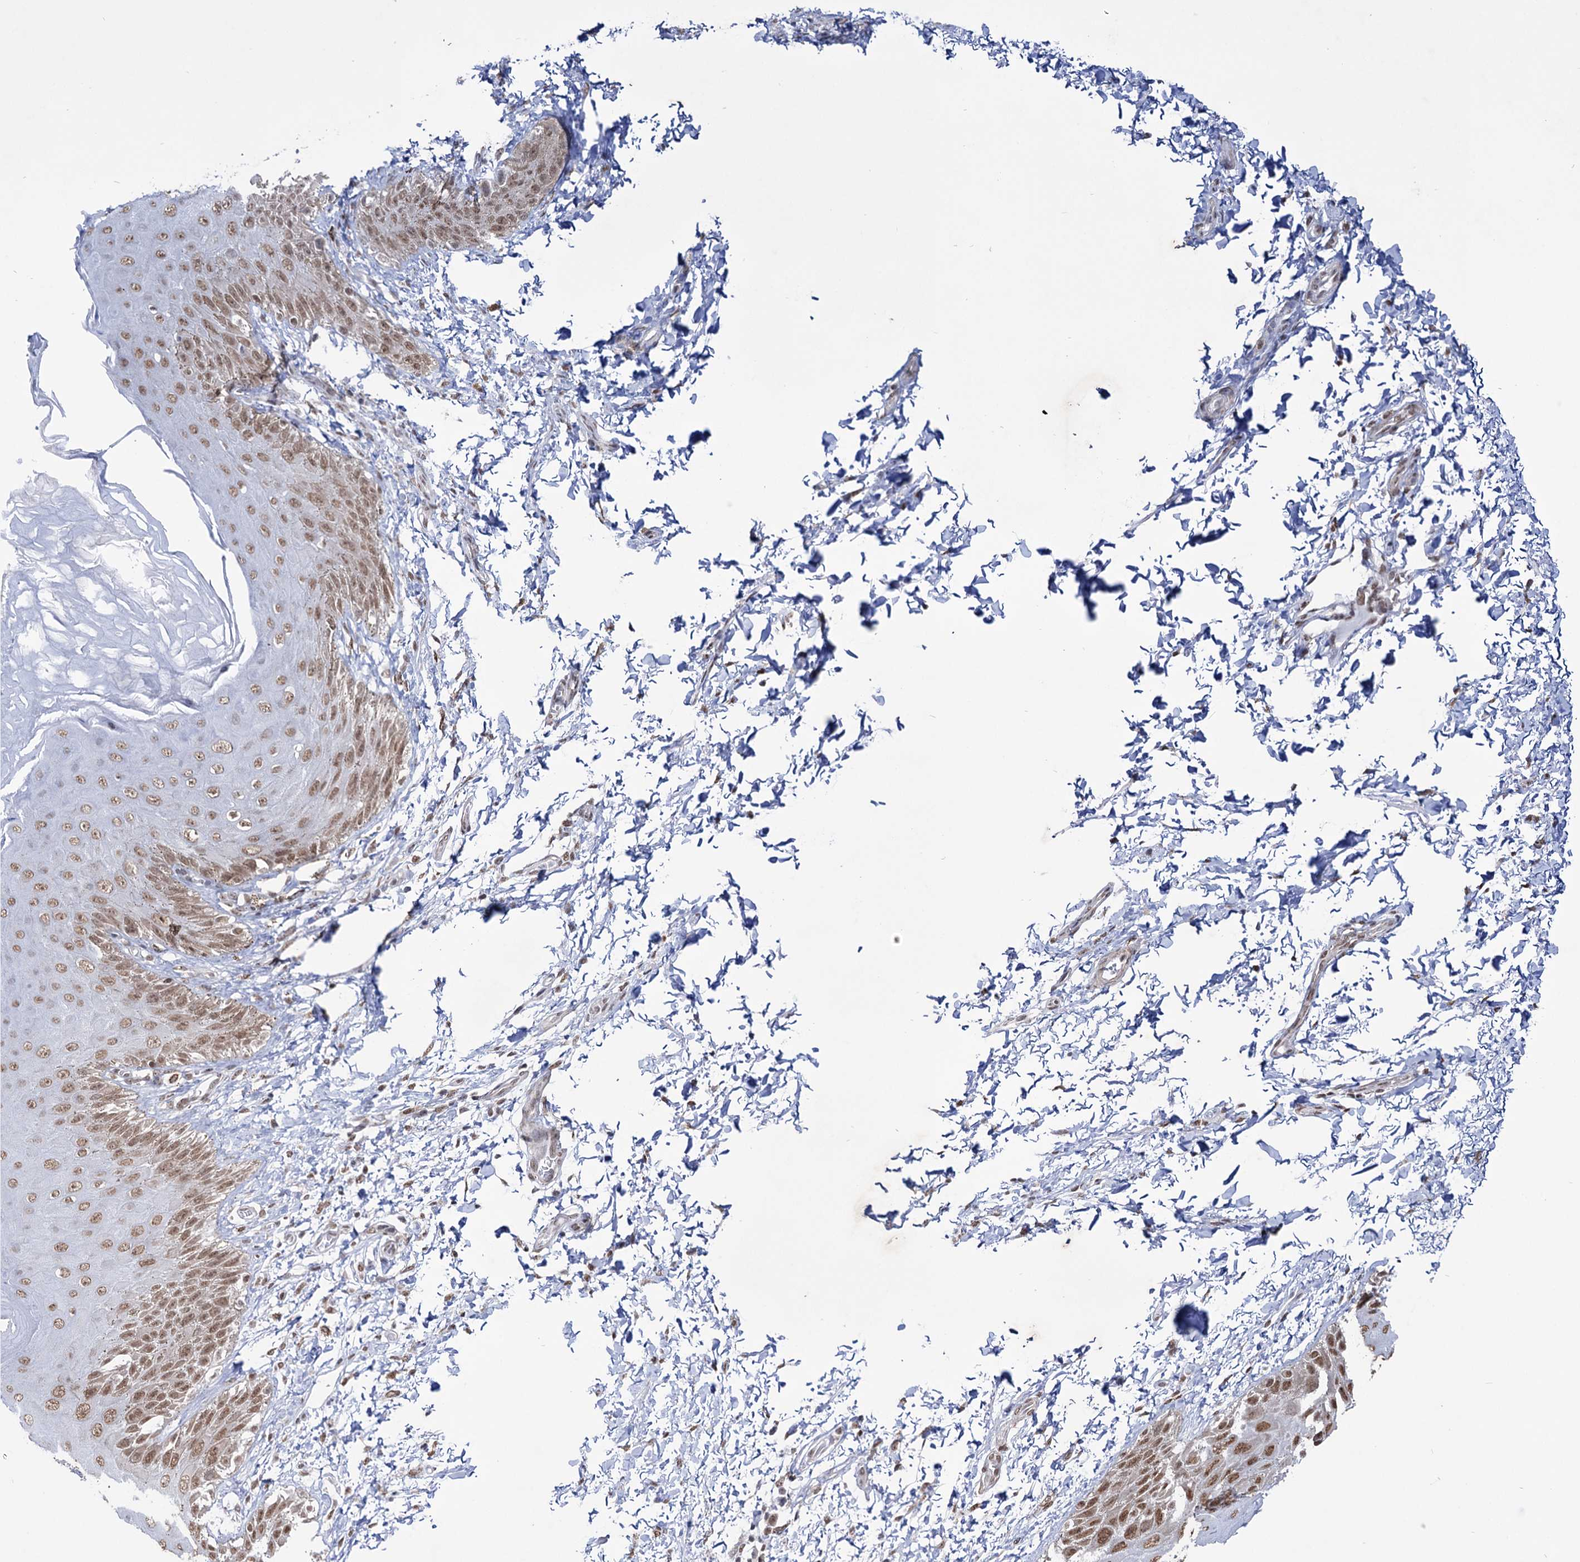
{"staining": {"intensity": "moderate", "quantity": ">75%", "location": "nuclear"}, "tissue": "skin", "cell_type": "Epidermal cells", "image_type": "normal", "snomed": [{"axis": "morphology", "description": "Normal tissue, NOS"}, {"axis": "topography", "description": "Anal"}], "caption": "IHC photomicrograph of unremarkable skin: skin stained using immunohistochemistry (IHC) exhibits medium levels of moderate protein expression localized specifically in the nuclear of epidermal cells, appearing as a nuclear brown color.", "gene": "ABHD10", "patient": {"sex": "male", "age": 44}}